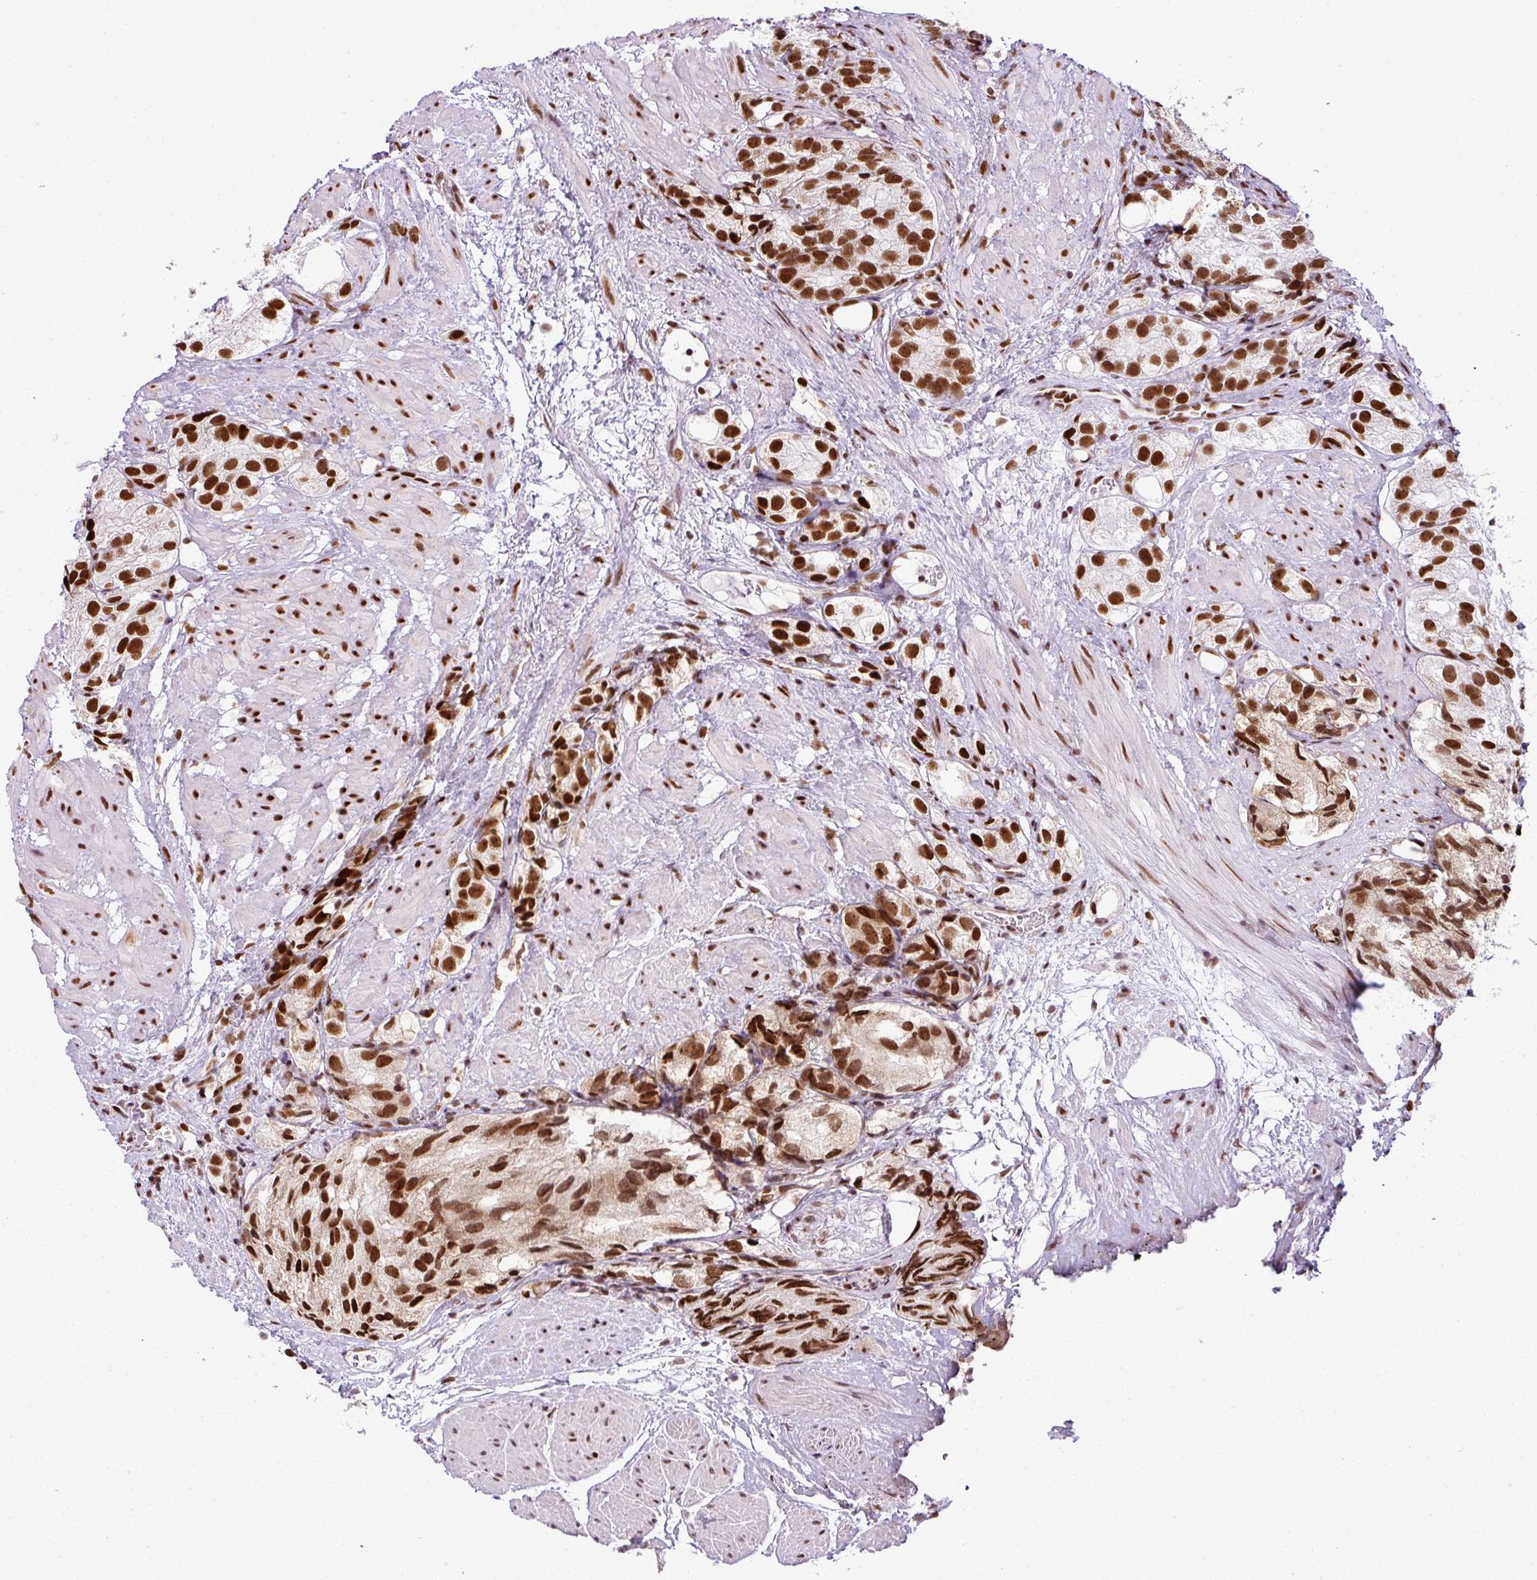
{"staining": {"intensity": "strong", "quantity": ">75%", "location": "nuclear"}, "tissue": "prostate cancer", "cell_type": "Tumor cells", "image_type": "cancer", "snomed": [{"axis": "morphology", "description": "Adenocarcinoma, High grade"}, {"axis": "topography", "description": "Prostate"}], "caption": "Immunohistochemistry (IHC) photomicrograph of human prostate high-grade adenocarcinoma stained for a protein (brown), which exhibits high levels of strong nuclear expression in about >75% of tumor cells.", "gene": "ARL6IP4", "patient": {"sex": "male", "age": 82}}